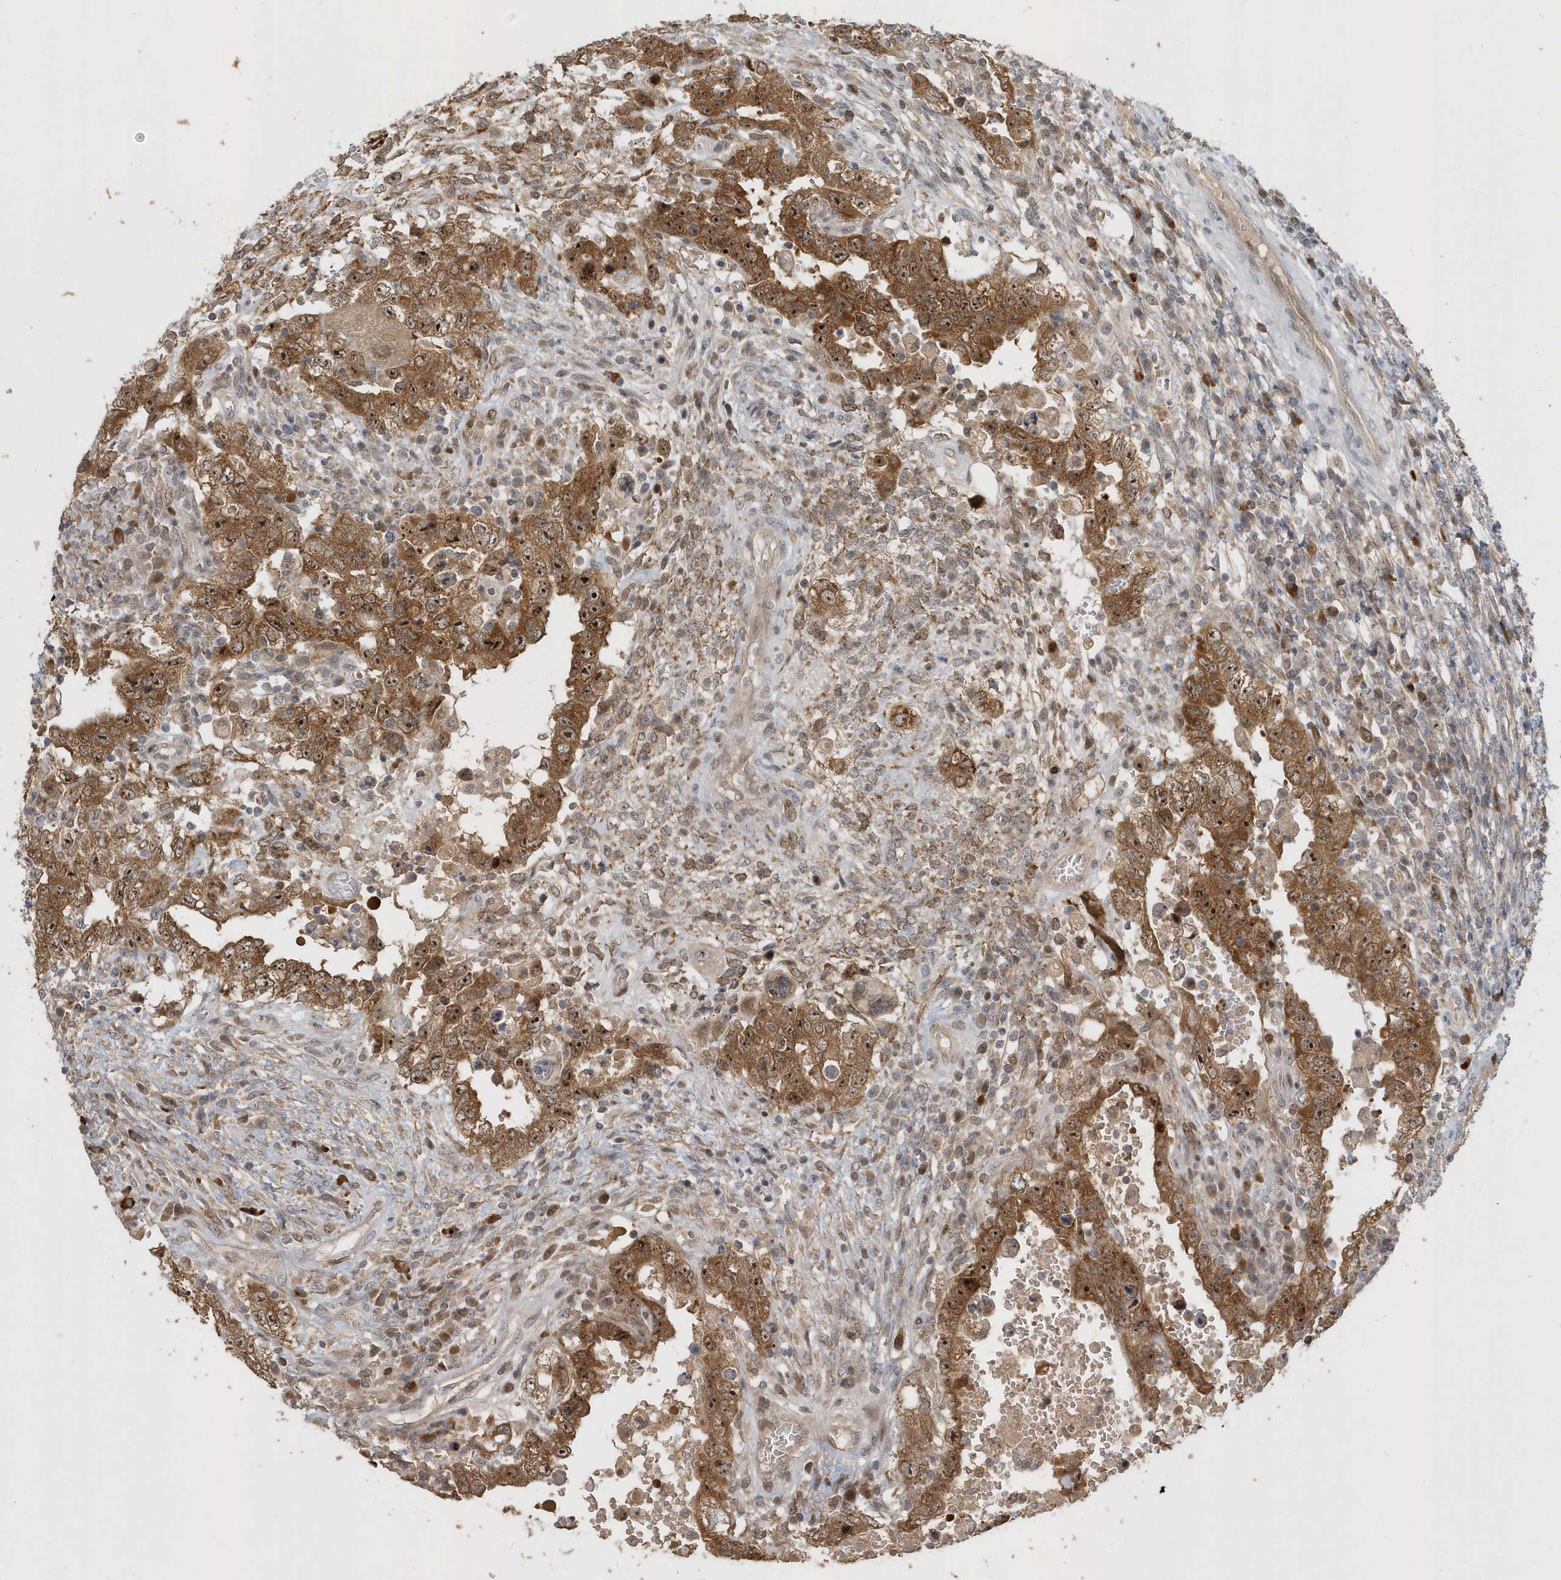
{"staining": {"intensity": "strong", "quantity": ">75%", "location": "cytoplasmic/membranous,nuclear"}, "tissue": "testis cancer", "cell_type": "Tumor cells", "image_type": "cancer", "snomed": [{"axis": "morphology", "description": "Carcinoma, Embryonal, NOS"}, {"axis": "topography", "description": "Testis"}], "caption": "Protein staining displays strong cytoplasmic/membranous and nuclear expression in about >75% of tumor cells in testis embryonal carcinoma. The staining was performed using DAB (3,3'-diaminobenzidine), with brown indicating positive protein expression. Nuclei are stained blue with hematoxylin.", "gene": "TRAIP", "patient": {"sex": "male", "age": 26}}